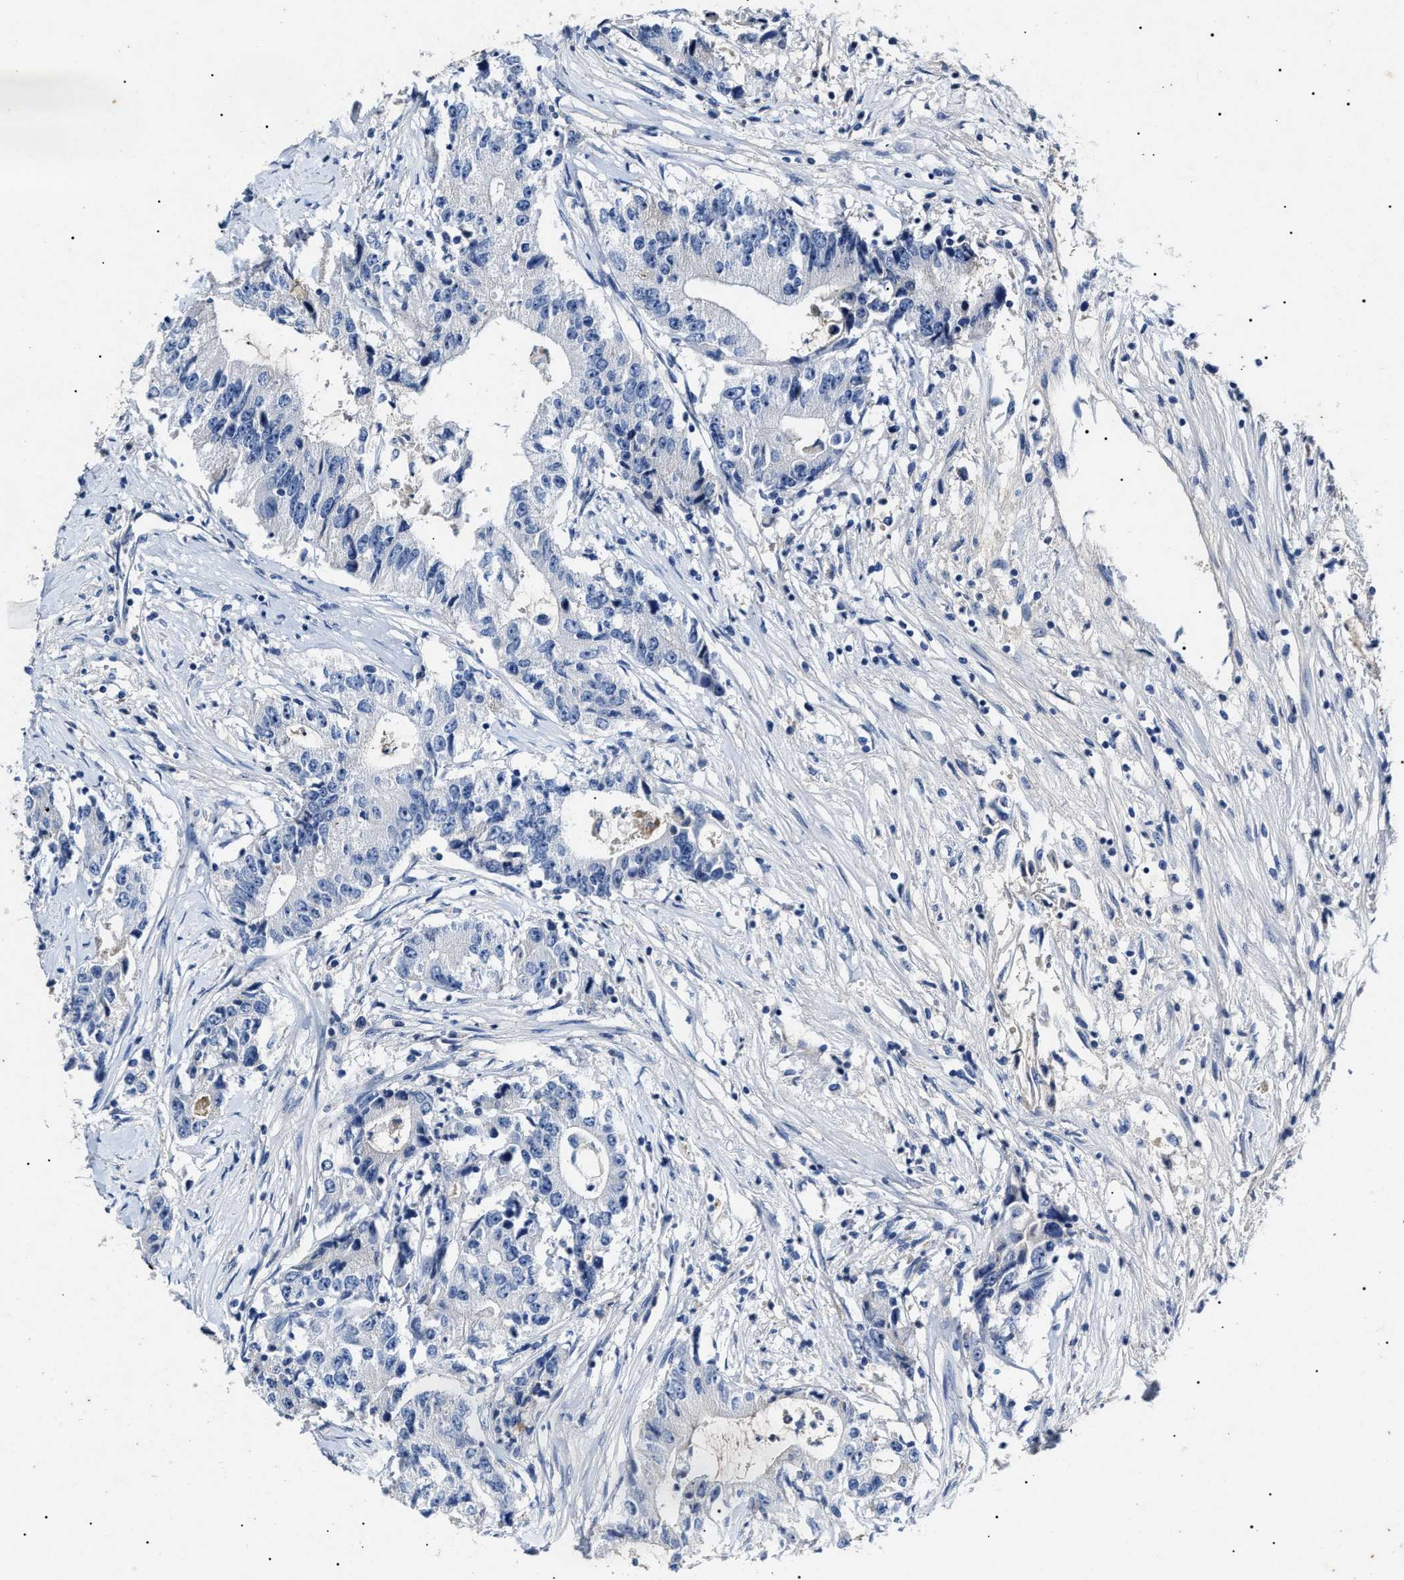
{"staining": {"intensity": "negative", "quantity": "none", "location": "none"}, "tissue": "colorectal cancer", "cell_type": "Tumor cells", "image_type": "cancer", "snomed": [{"axis": "morphology", "description": "Adenocarcinoma, NOS"}, {"axis": "topography", "description": "Colon"}], "caption": "Photomicrograph shows no protein staining in tumor cells of colorectal cancer tissue. (DAB (3,3'-diaminobenzidine) immunohistochemistry, high magnification).", "gene": "LRRC8E", "patient": {"sex": "female", "age": 77}}